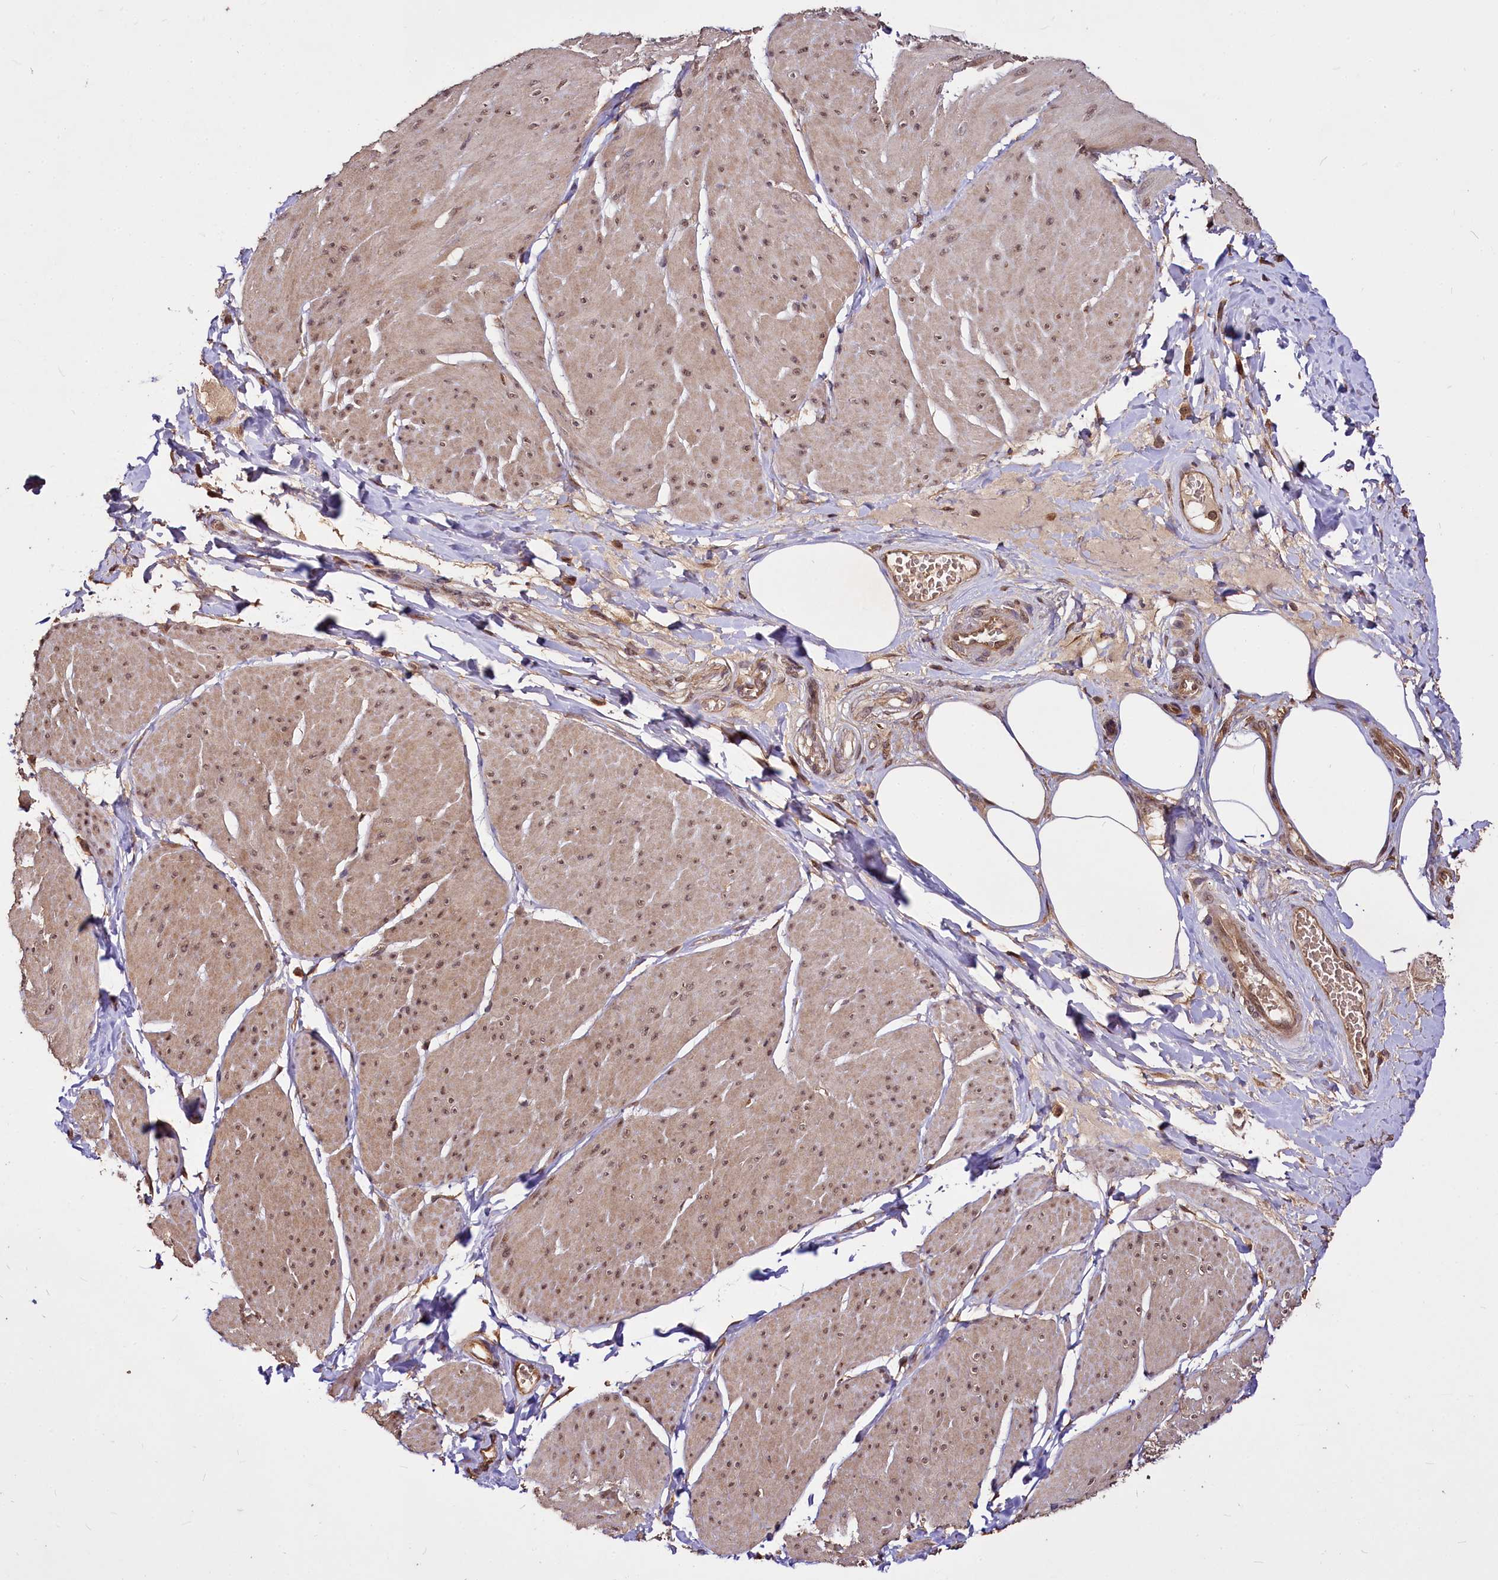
{"staining": {"intensity": "weak", "quantity": ">75%", "location": "cytoplasmic/membranous,nuclear"}, "tissue": "smooth muscle", "cell_type": "Smooth muscle cells", "image_type": "normal", "snomed": [{"axis": "morphology", "description": "Urothelial carcinoma, High grade"}, {"axis": "topography", "description": "Urinary bladder"}], "caption": "Protein expression analysis of normal human smooth muscle reveals weak cytoplasmic/membranous,nuclear expression in approximately >75% of smooth muscle cells. (DAB = brown stain, brightfield microscopy at high magnification).", "gene": "VPS51", "patient": {"sex": "male", "age": 46}}